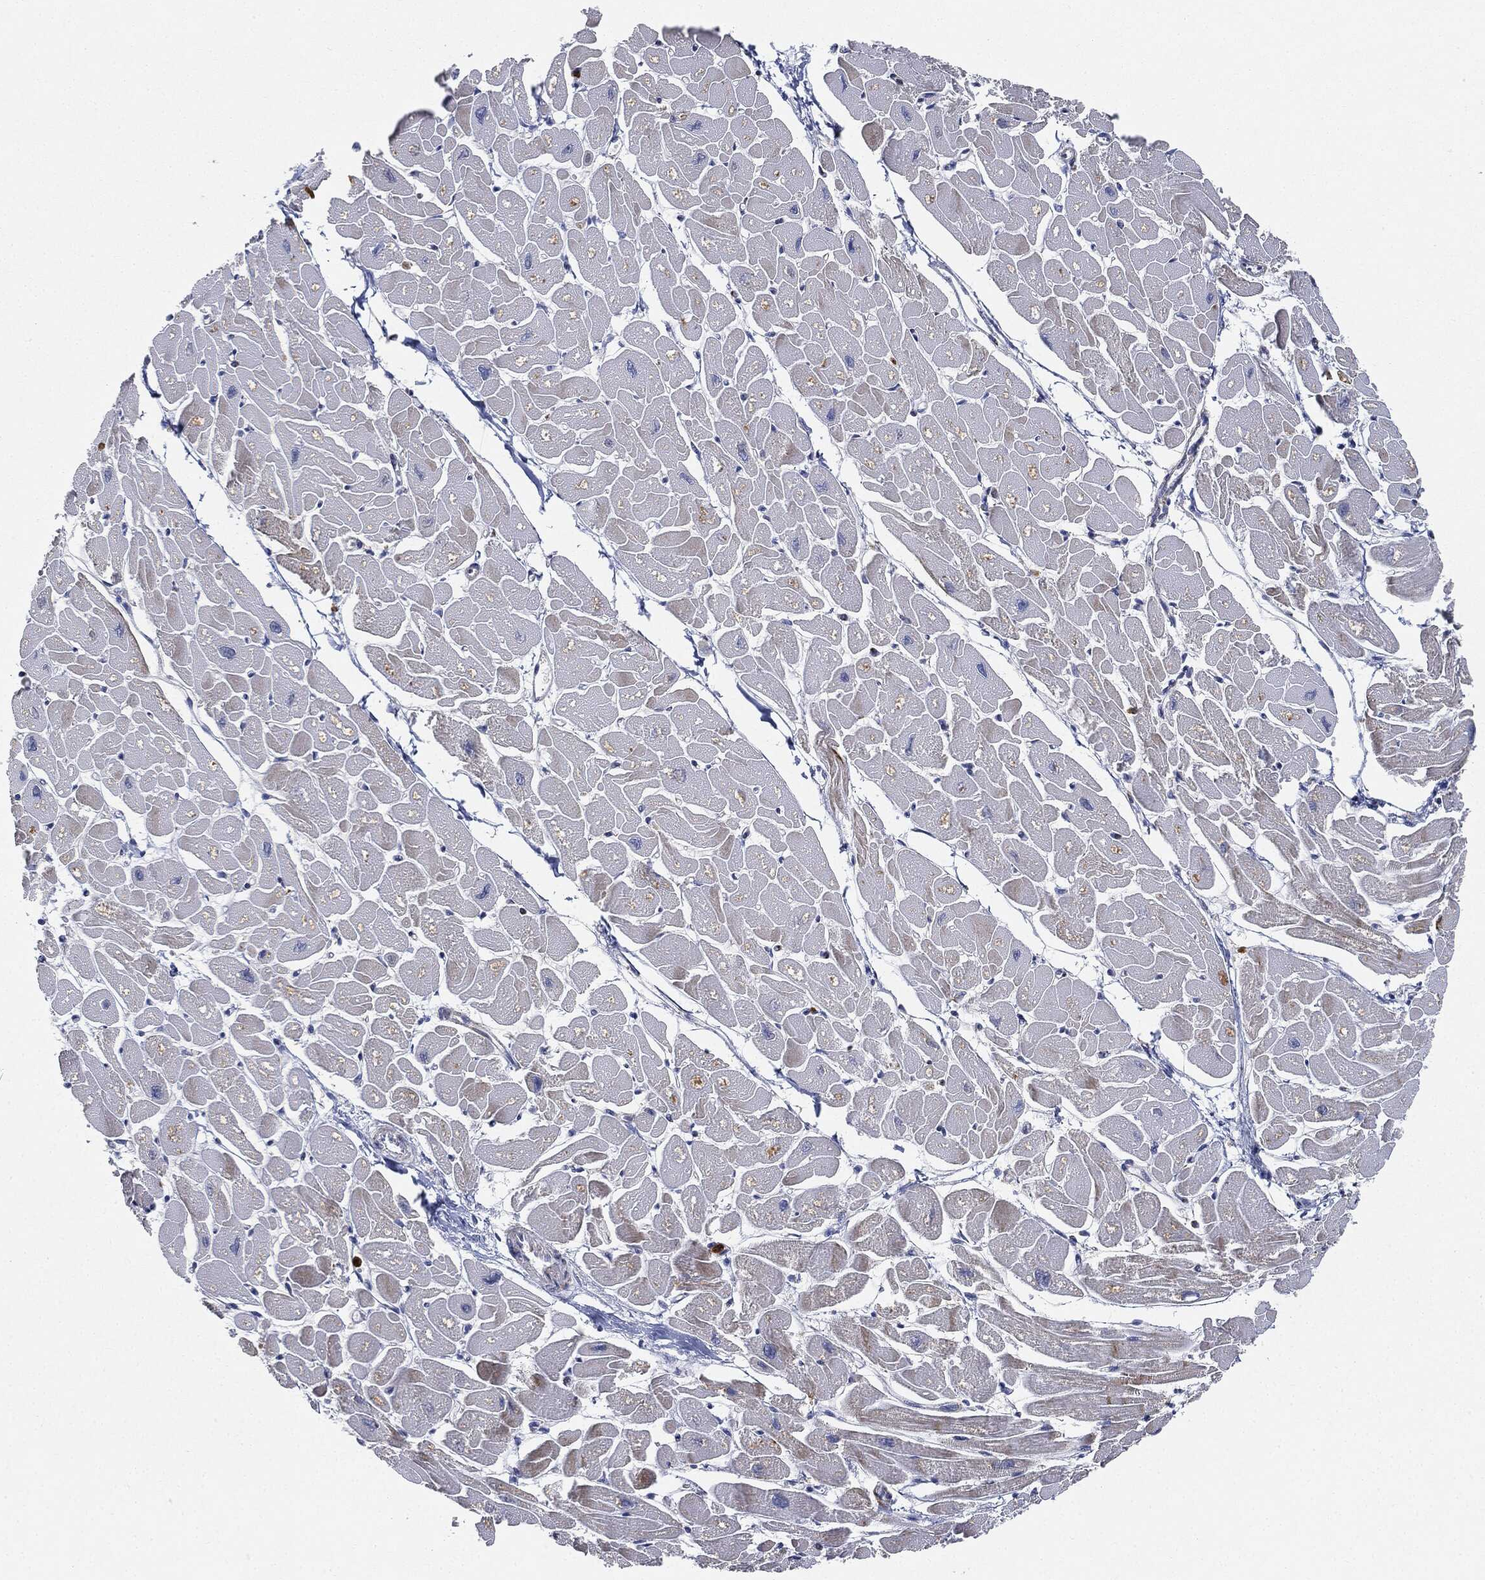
{"staining": {"intensity": "moderate", "quantity": "<25%", "location": "cytoplasmic/membranous"}, "tissue": "heart muscle", "cell_type": "Cardiomyocytes", "image_type": "normal", "snomed": [{"axis": "morphology", "description": "Normal tissue, NOS"}, {"axis": "topography", "description": "Heart"}], "caption": "The micrograph exhibits staining of unremarkable heart muscle, revealing moderate cytoplasmic/membranous protein positivity (brown color) within cardiomyocytes.", "gene": "CAPN15", "patient": {"sex": "male", "age": 57}}